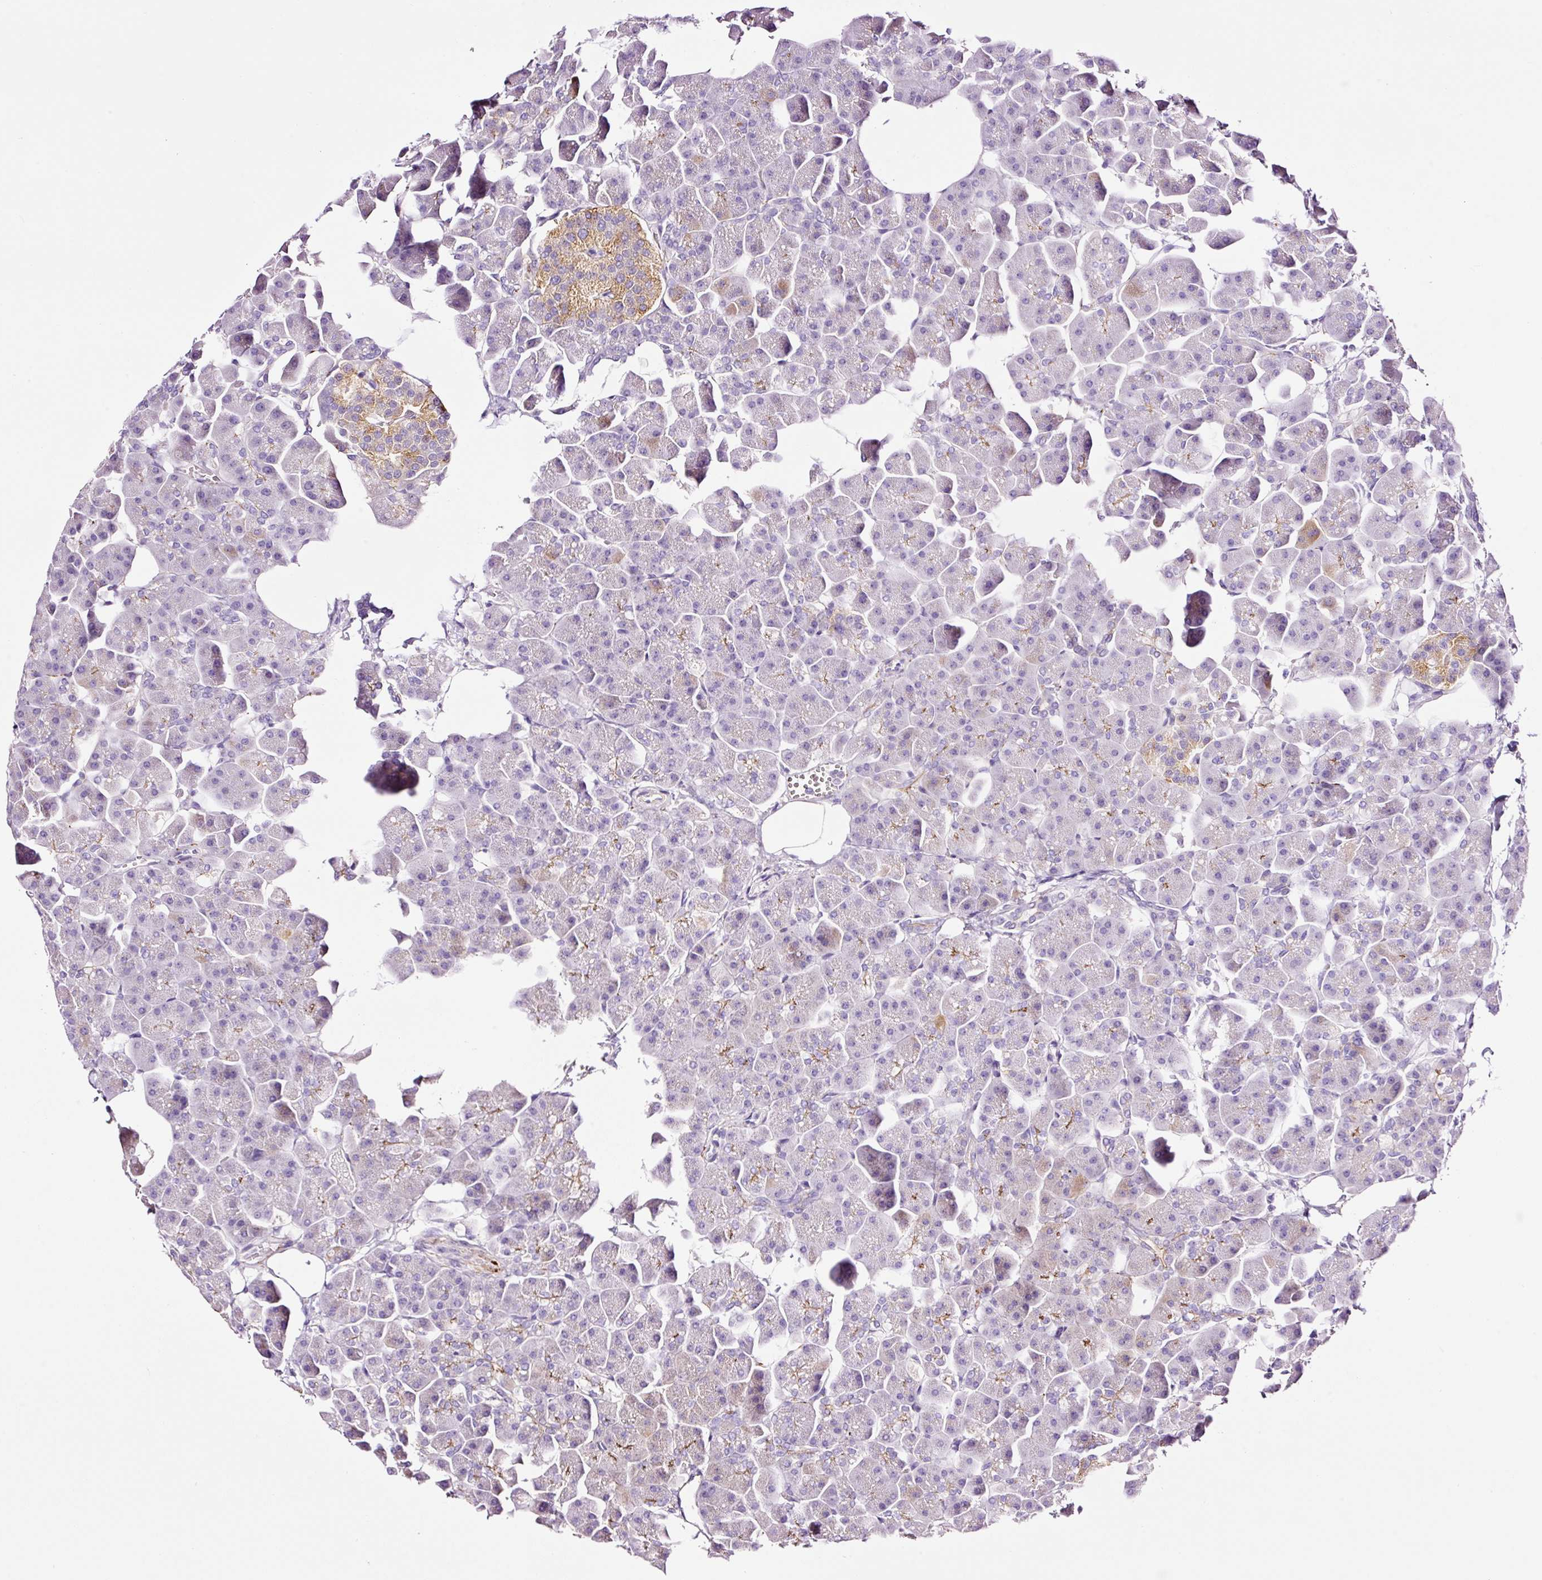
{"staining": {"intensity": "negative", "quantity": "none", "location": "none"}, "tissue": "pancreas", "cell_type": "Exocrine glandular cells", "image_type": "normal", "snomed": [{"axis": "morphology", "description": "Normal tissue, NOS"}, {"axis": "topography", "description": "Pancreas"}], "caption": "High power microscopy micrograph of an IHC micrograph of unremarkable pancreas, revealing no significant expression in exocrine glandular cells.", "gene": "PAM", "patient": {"sex": "male", "age": 35}}